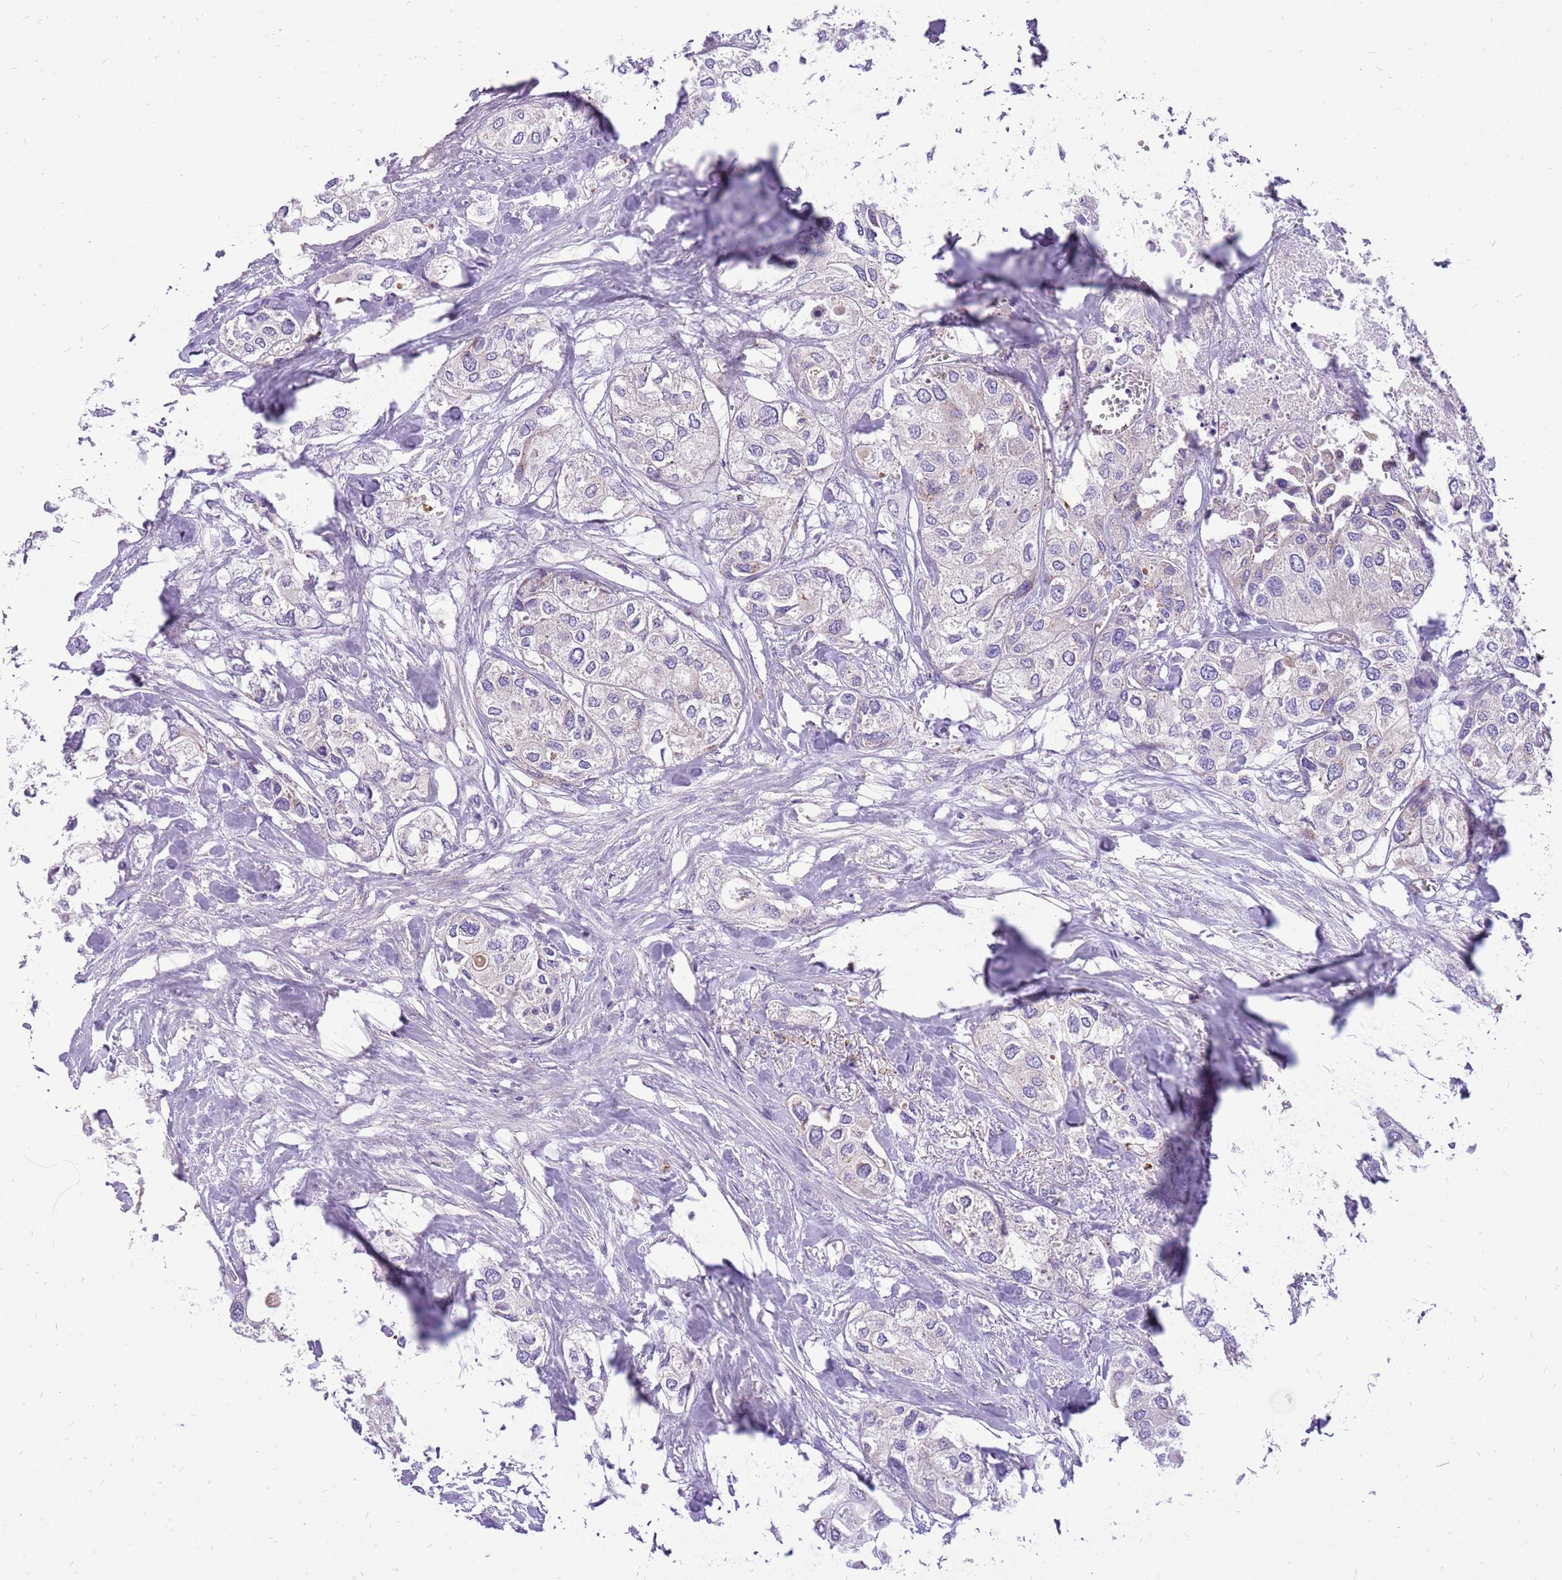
{"staining": {"intensity": "negative", "quantity": "none", "location": "none"}, "tissue": "urothelial cancer", "cell_type": "Tumor cells", "image_type": "cancer", "snomed": [{"axis": "morphology", "description": "Urothelial carcinoma, High grade"}, {"axis": "topography", "description": "Urinary bladder"}], "caption": "The immunohistochemistry micrograph has no significant expression in tumor cells of urothelial cancer tissue.", "gene": "WDR90", "patient": {"sex": "male", "age": 64}}